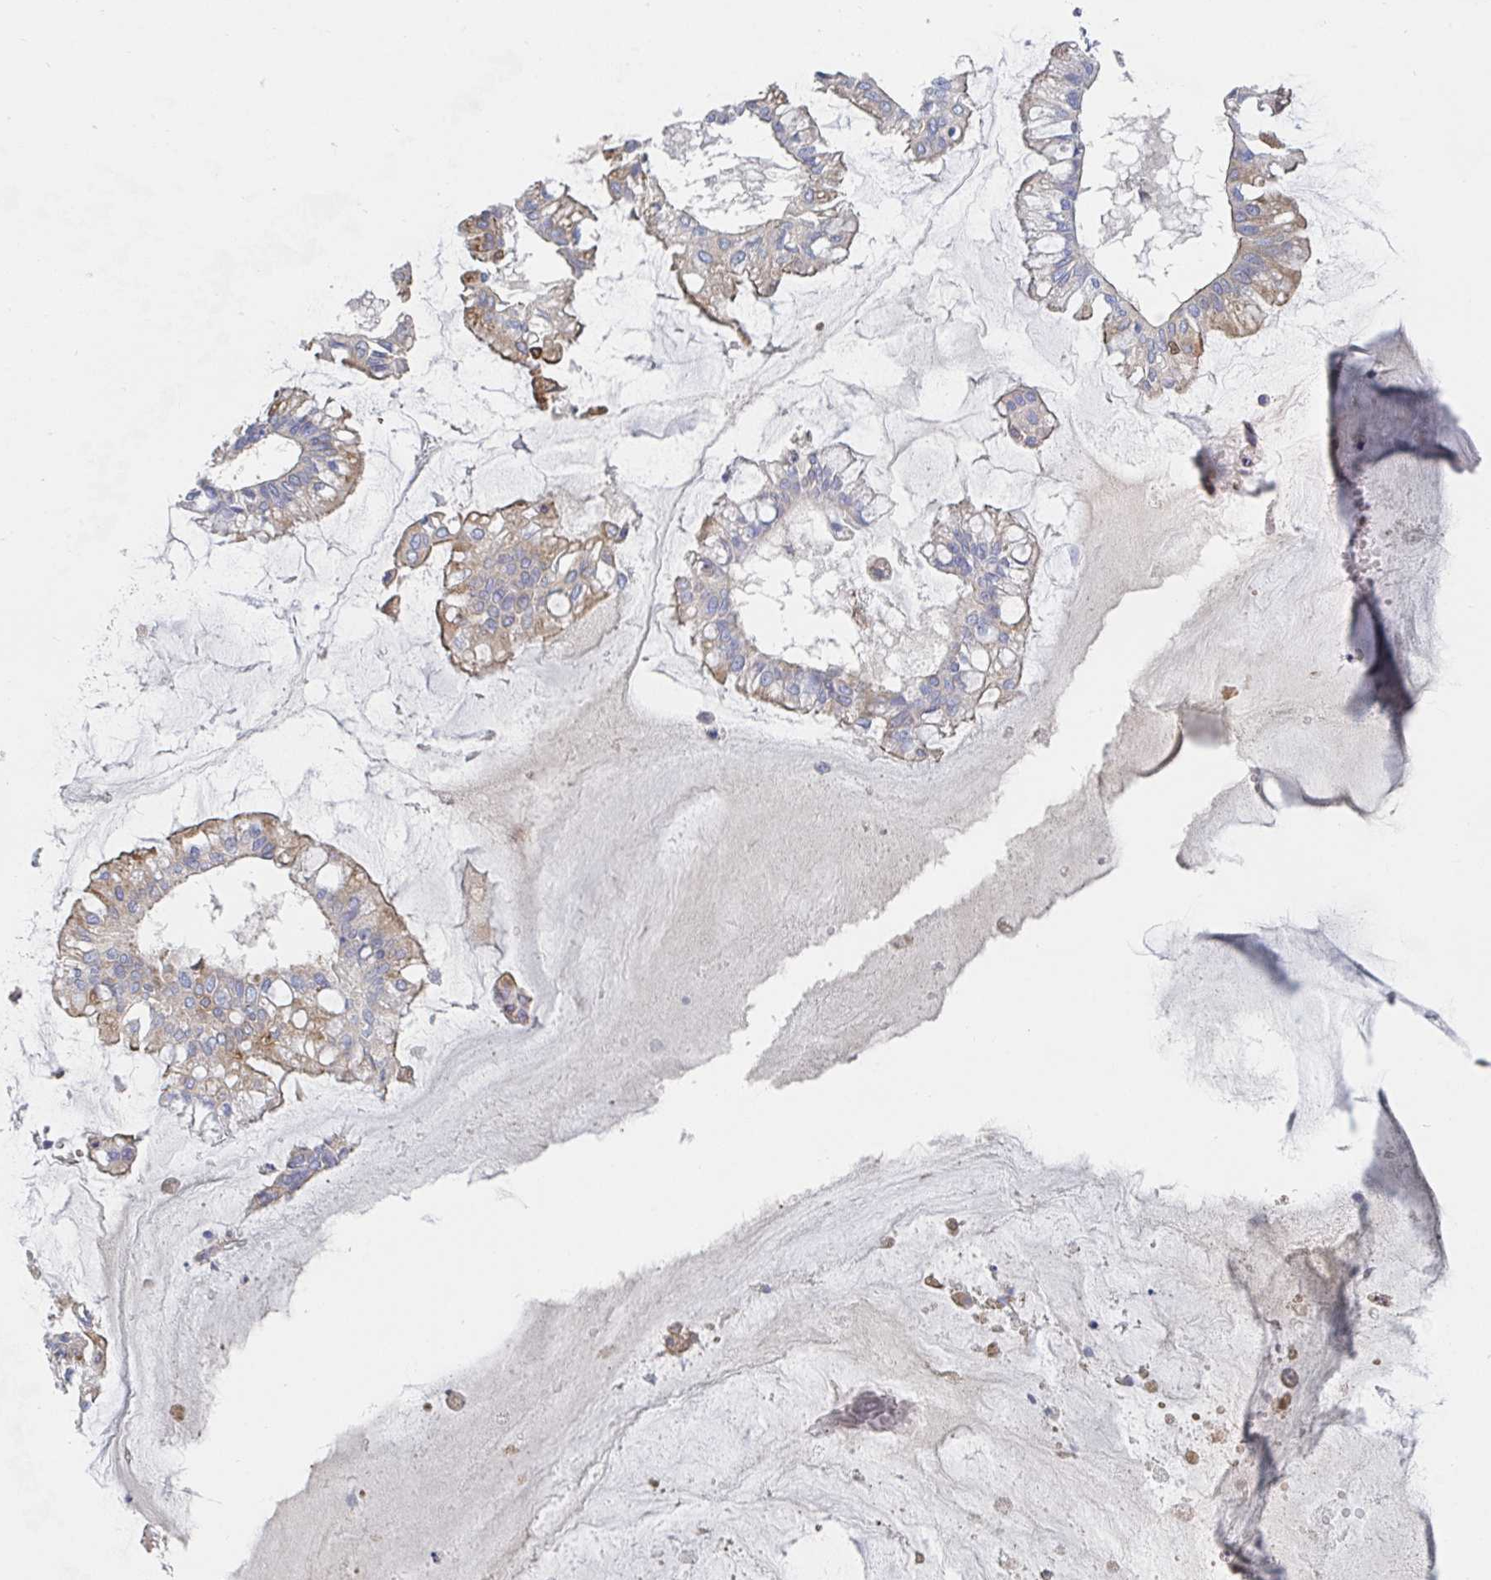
{"staining": {"intensity": "weak", "quantity": "25%-75%", "location": "cytoplasmic/membranous"}, "tissue": "ovarian cancer", "cell_type": "Tumor cells", "image_type": "cancer", "snomed": [{"axis": "morphology", "description": "Cystadenocarcinoma, mucinous, NOS"}, {"axis": "topography", "description": "Ovary"}], "caption": "High-power microscopy captured an IHC micrograph of ovarian cancer, revealing weak cytoplasmic/membranous staining in approximately 25%-75% of tumor cells.", "gene": "ZNF430", "patient": {"sex": "female", "age": 73}}